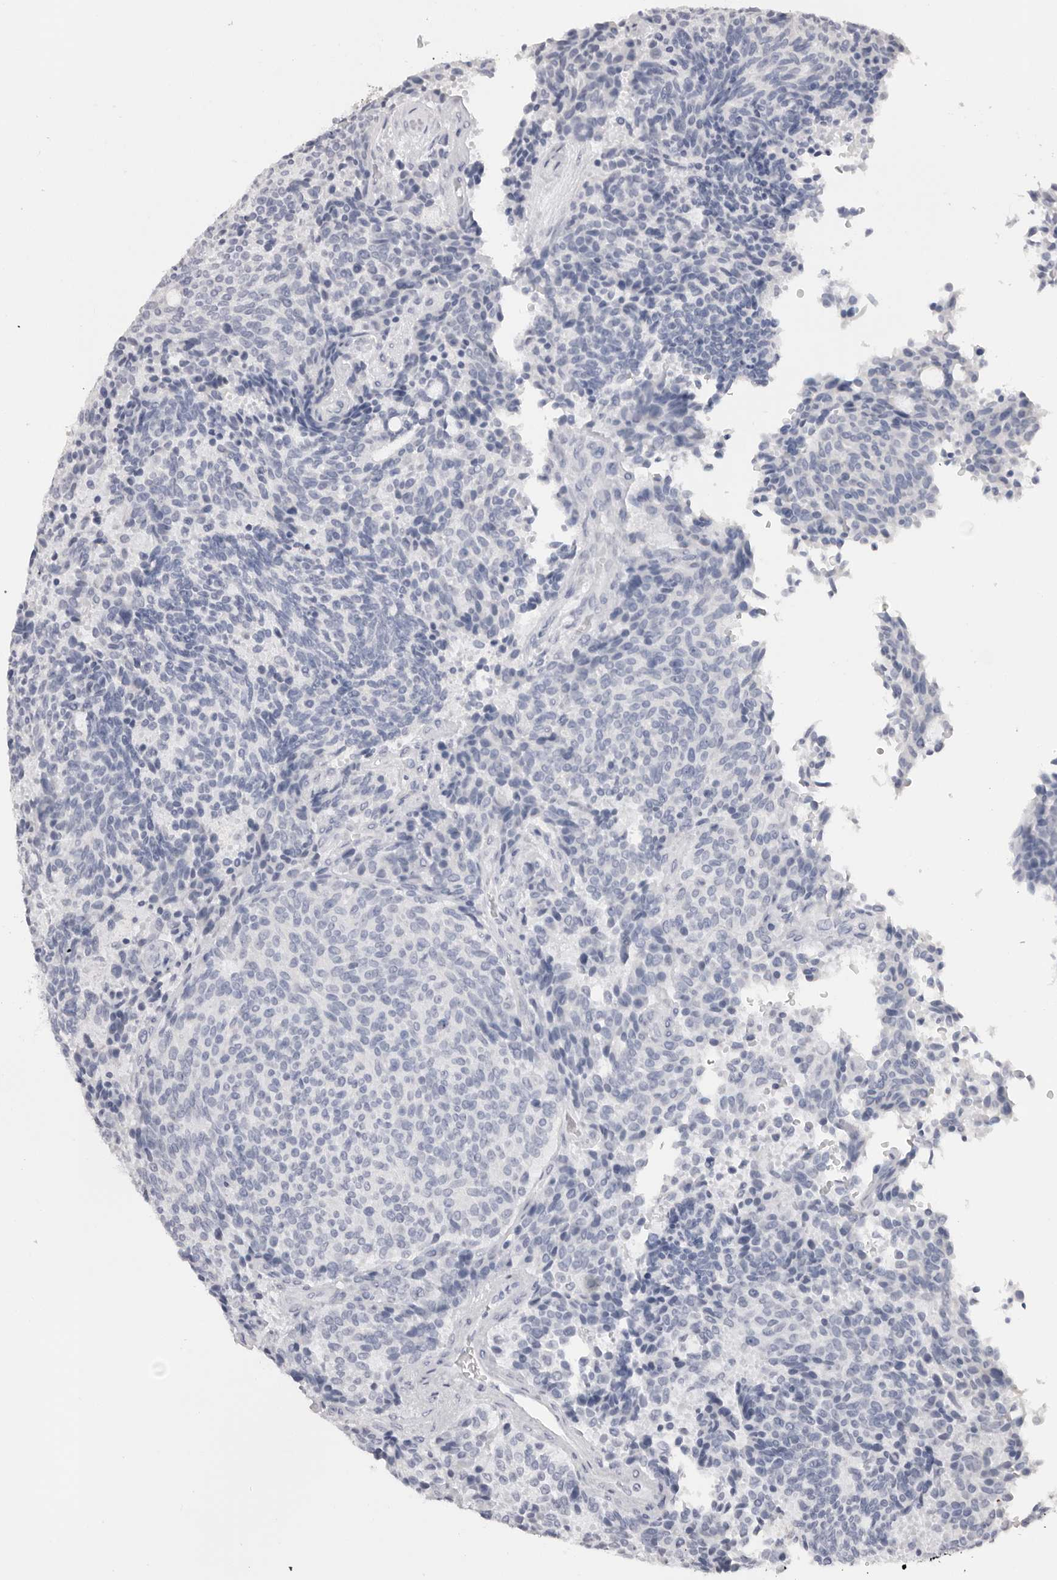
{"staining": {"intensity": "negative", "quantity": "none", "location": "none"}, "tissue": "carcinoid", "cell_type": "Tumor cells", "image_type": "cancer", "snomed": [{"axis": "morphology", "description": "Carcinoid, malignant, NOS"}, {"axis": "topography", "description": "Pancreas"}], "caption": "Tumor cells show no significant expression in carcinoid.", "gene": "ACP6", "patient": {"sex": "female", "age": 54}}